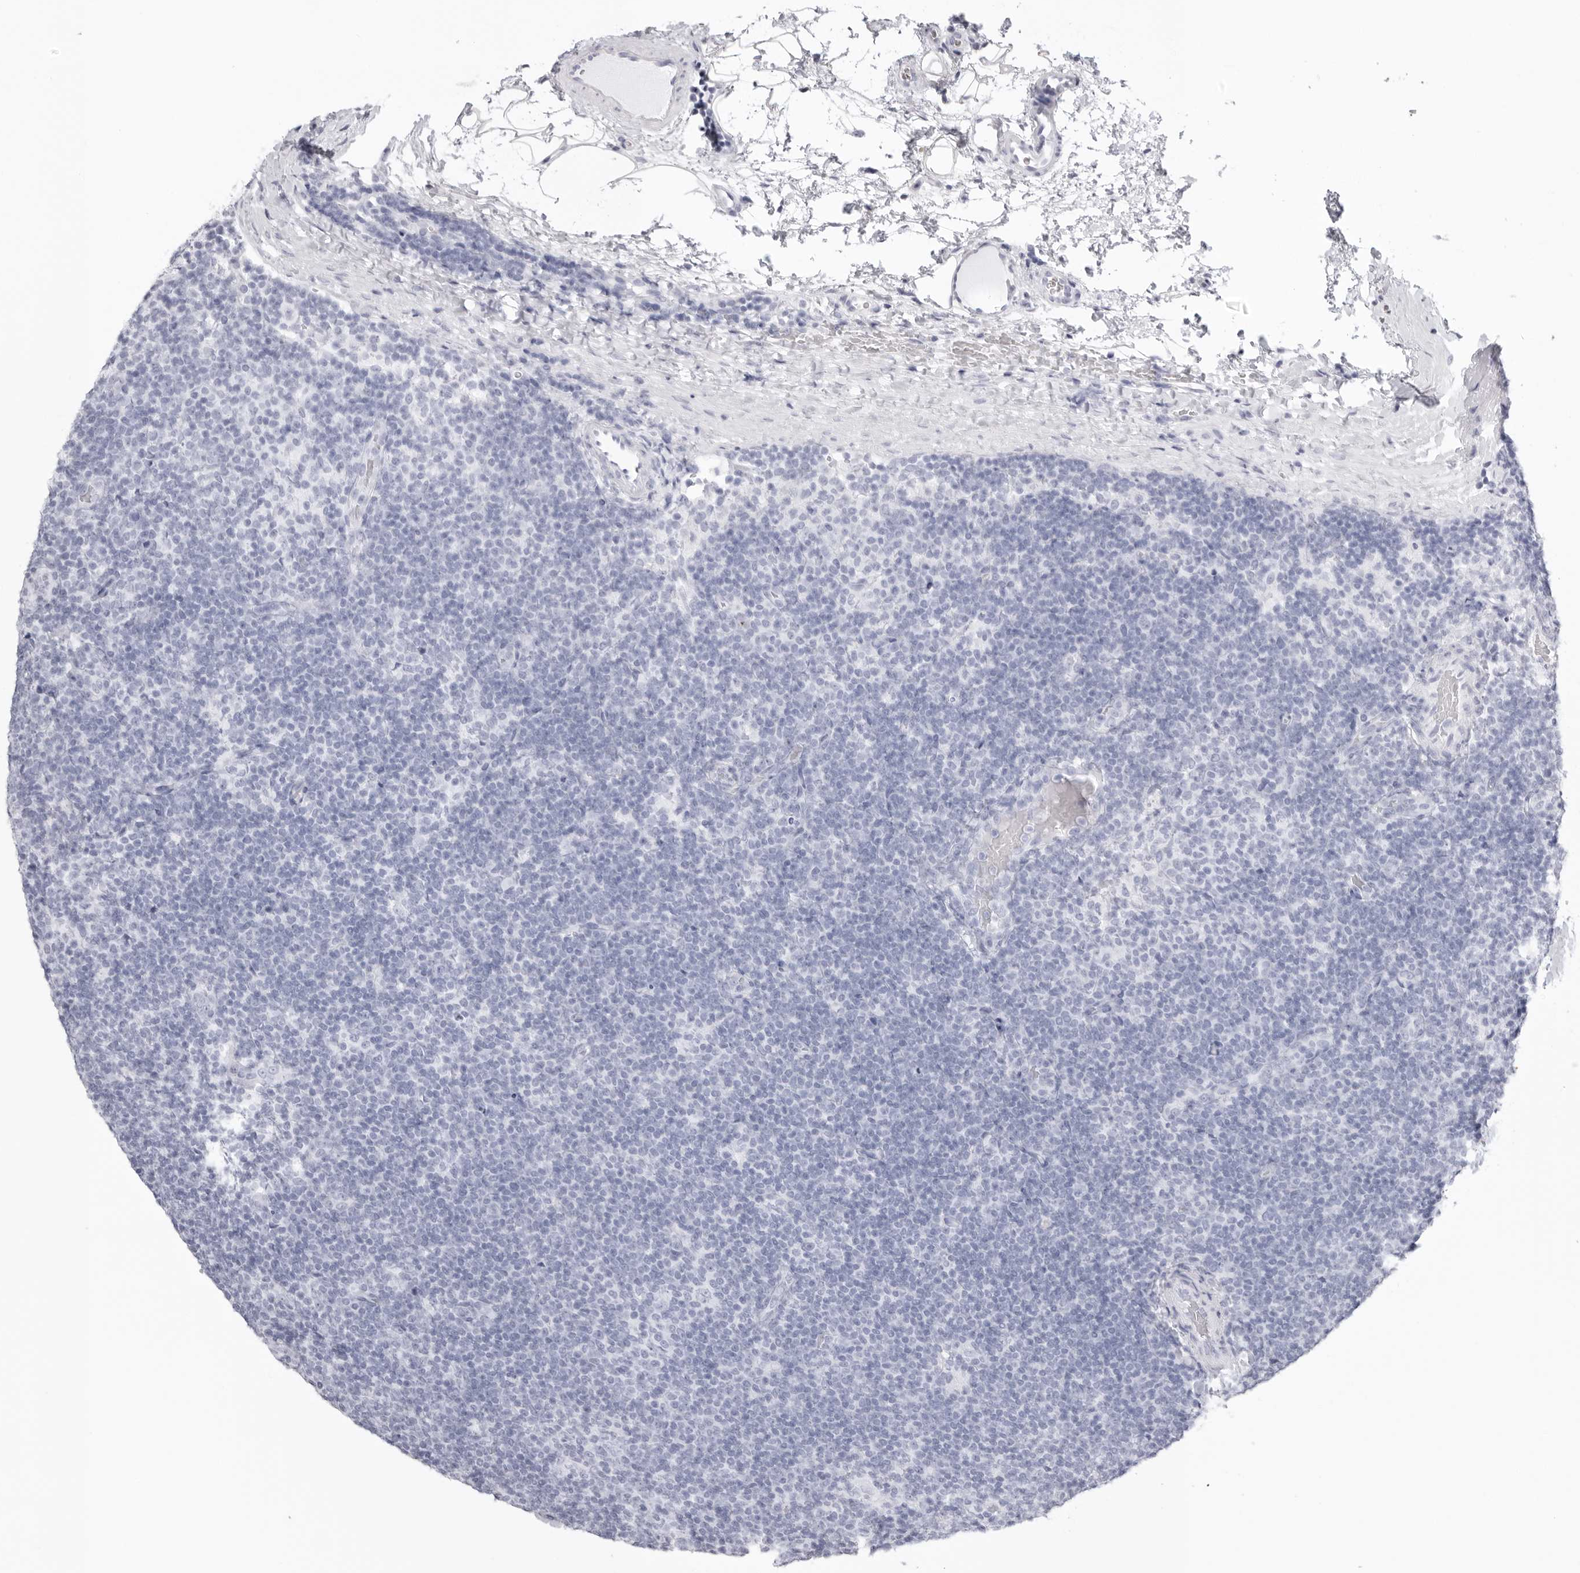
{"staining": {"intensity": "negative", "quantity": "none", "location": "none"}, "tissue": "lymphoma", "cell_type": "Tumor cells", "image_type": "cancer", "snomed": [{"axis": "morphology", "description": "Hodgkin's disease, NOS"}, {"axis": "topography", "description": "Lymph node"}], "caption": "A high-resolution histopathology image shows IHC staining of Hodgkin's disease, which displays no significant staining in tumor cells.", "gene": "KLK9", "patient": {"sex": "female", "age": 57}}